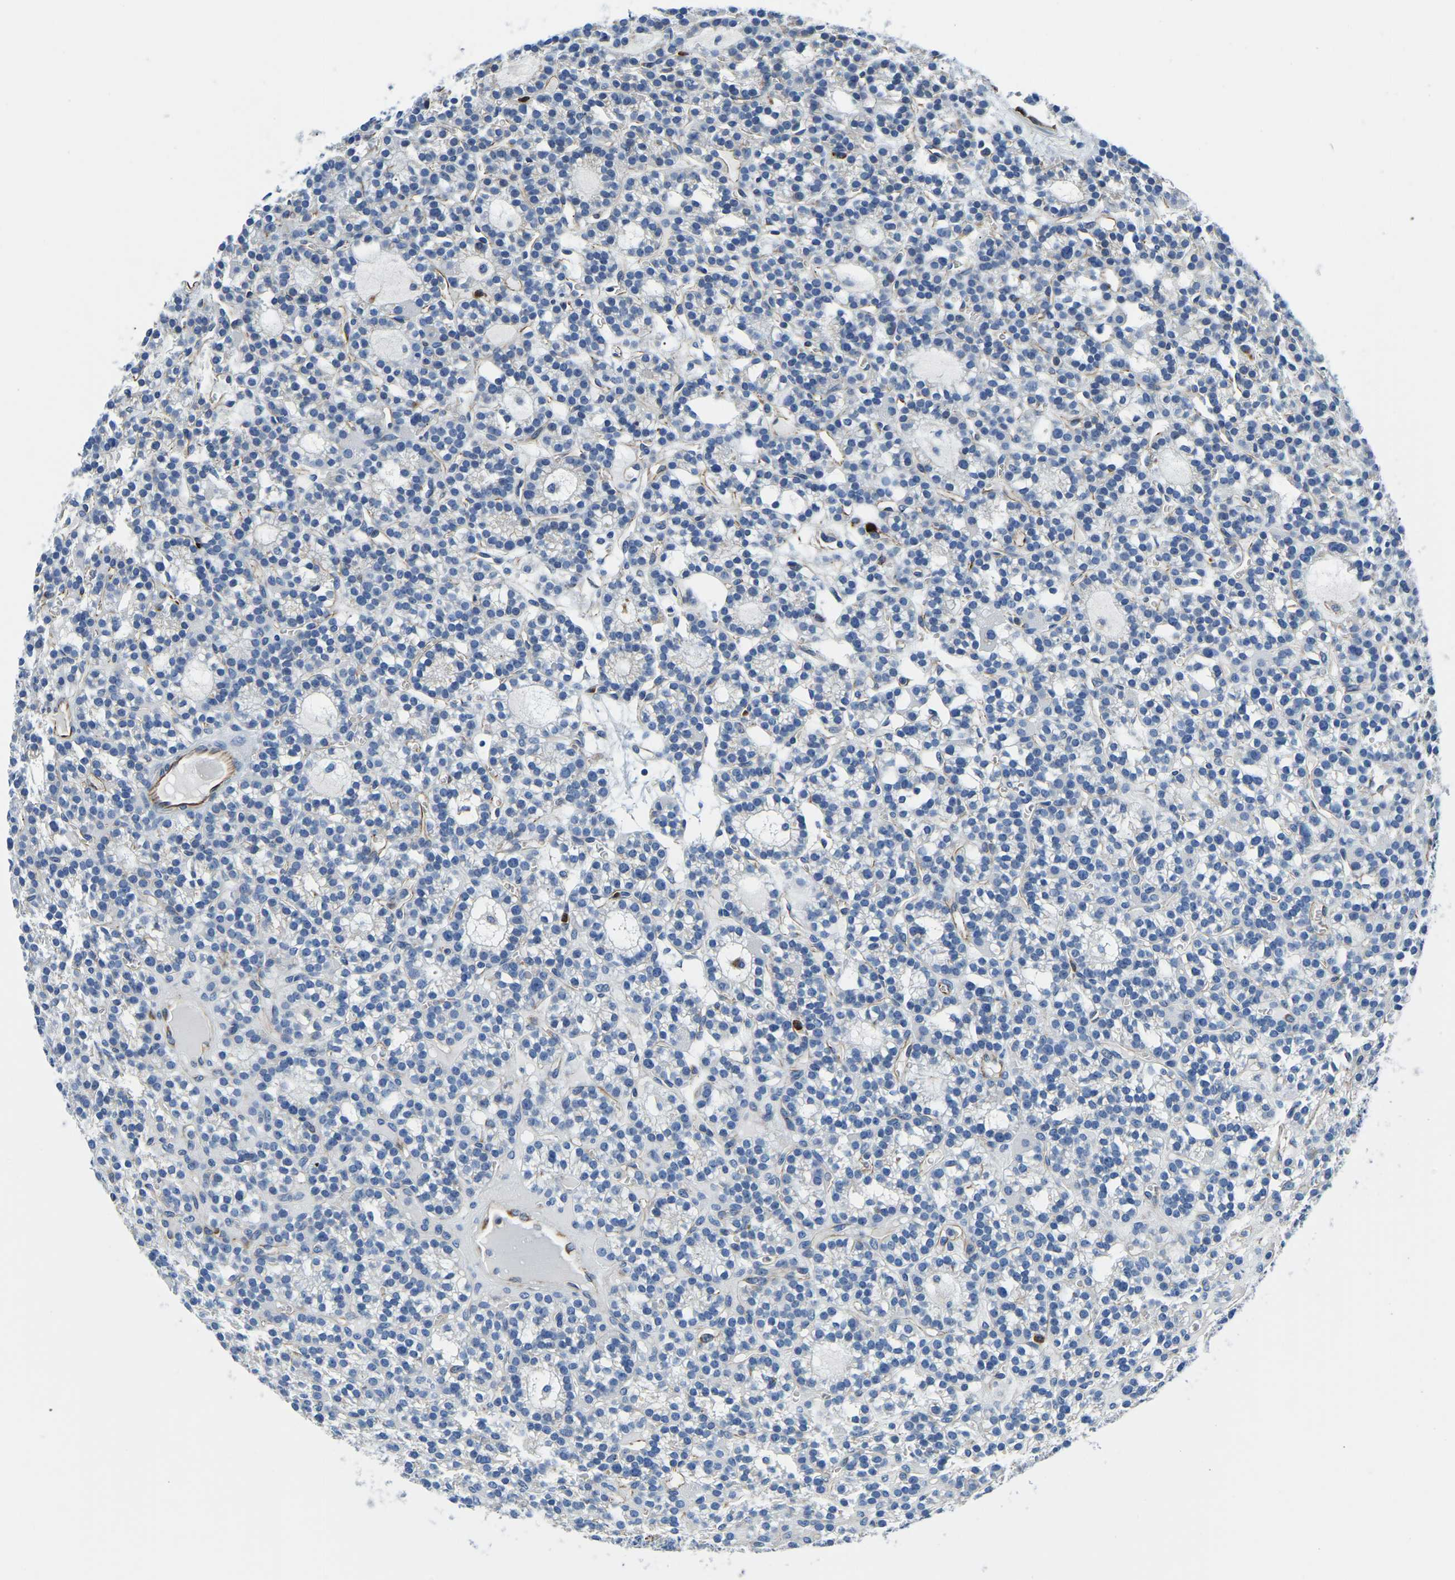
{"staining": {"intensity": "negative", "quantity": "none", "location": "none"}, "tissue": "parathyroid gland", "cell_type": "Glandular cells", "image_type": "normal", "snomed": [{"axis": "morphology", "description": "Normal tissue, NOS"}, {"axis": "morphology", "description": "Adenoma, NOS"}, {"axis": "topography", "description": "Parathyroid gland"}], "caption": "High magnification brightfield microscopy of benign parathyroid gland stained with DAB (3,3'-diaminobenzidine) (brown) and counterstained with hematoxylin (blue): glandular cells show no significant expression. Brightfield microscopy of immunohistochemistry (IHC) stained with DAB (brown) and hematoxylin (blue), captured at high magnification.", "gene": "MS4A3", "patient": {"sex": "female", "age": 58}}